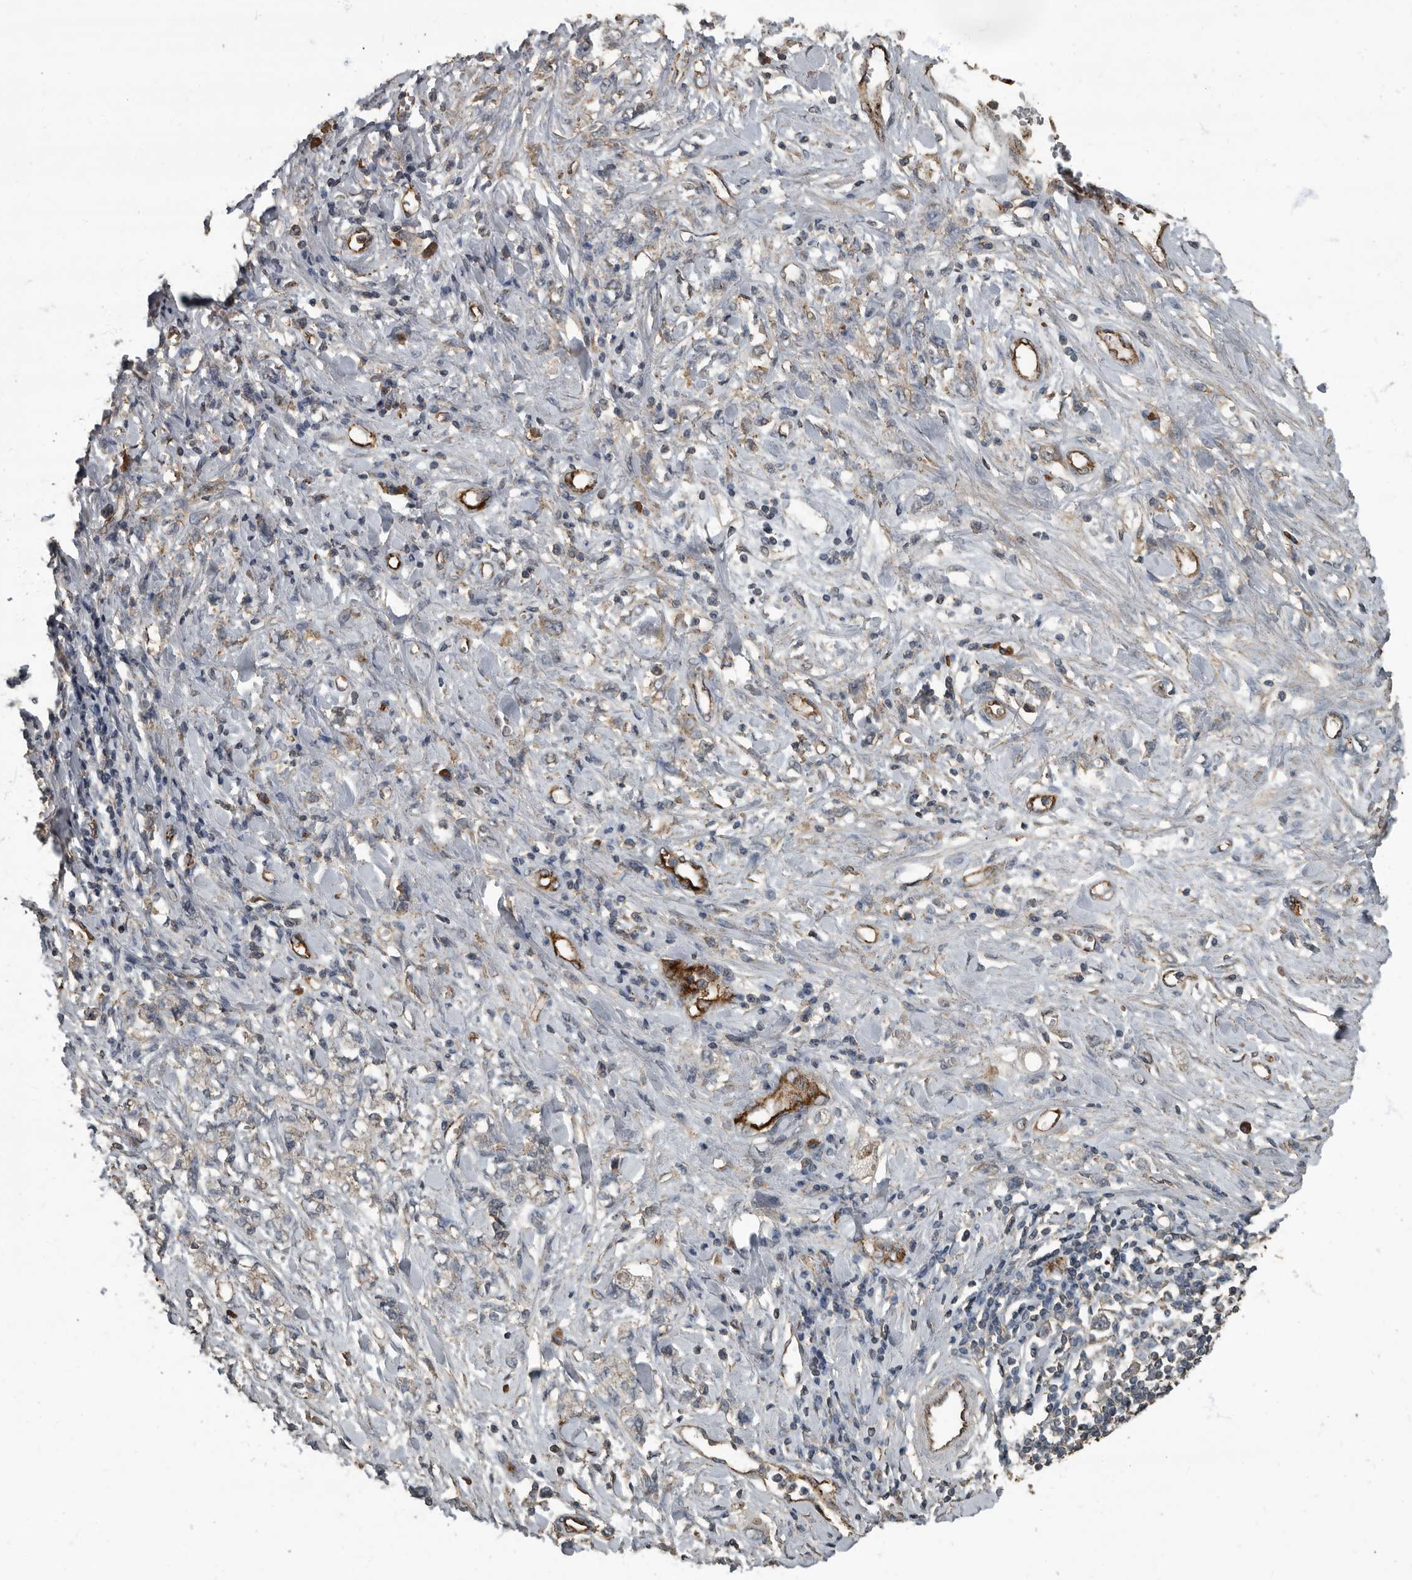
{"staining": {"intensity": "negative", "quantity": "none", "location": "none"}, "tissue": "stomach cancer", "cell_type": "Tumor cells", "image_type": "cancer", "snomed": [{"axis": "morphology", "description": "Adenocarcinoma, NOS"}, {"axis": "topography", "description": "Stomach"}], "caption": "DAB (3,3'-diaminobenzidine) immunohistochemical staining of adenocarcinoma (stomach) shows no significant expression in tumor cells.", "gene": "IL15RA", "patient": {"sex": "female", "age": 76}}